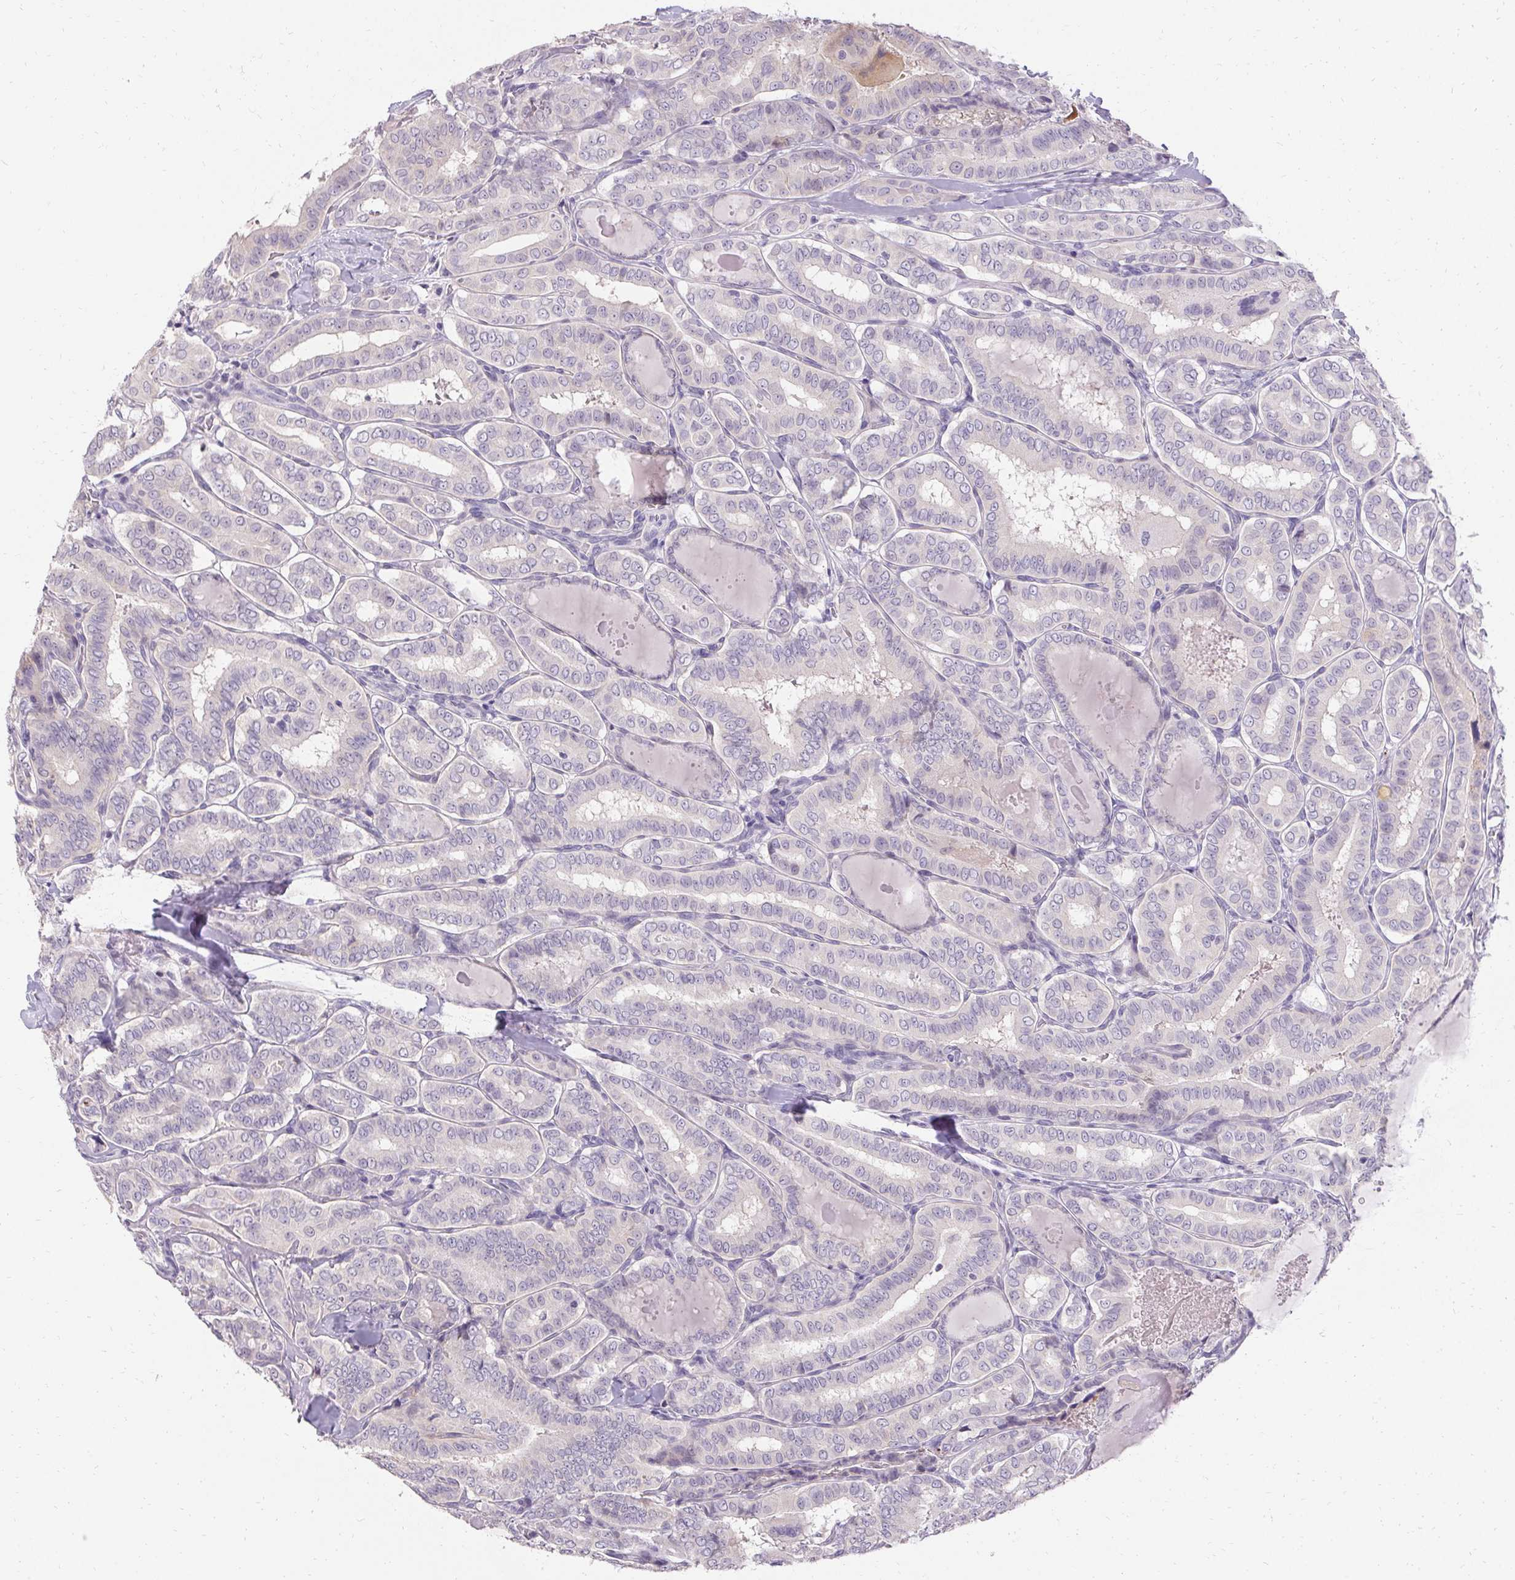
{"staining": {"intensity": "negative", "quantity": "none", "location": "none"}, "tissue": "thyroid cancer", "cell_type": "Tumor cells", "image_type": "cancer", "snomed": [{"axis": "morphology", "description": "Papillary adenocarcinoma, NOS"}, {"axis": "morphology", "description": "Papillary adenoma metastatic"}, {"axis": "topography", "description": "Thyroid gland"}], "caption": "The histopathology image demonstrates no significant expression in tumor cells of thyroid cancer (papillary adenocarcinoma).", "gene": "HSD17B3", "patient": {"sex": "female", "age": 50}}